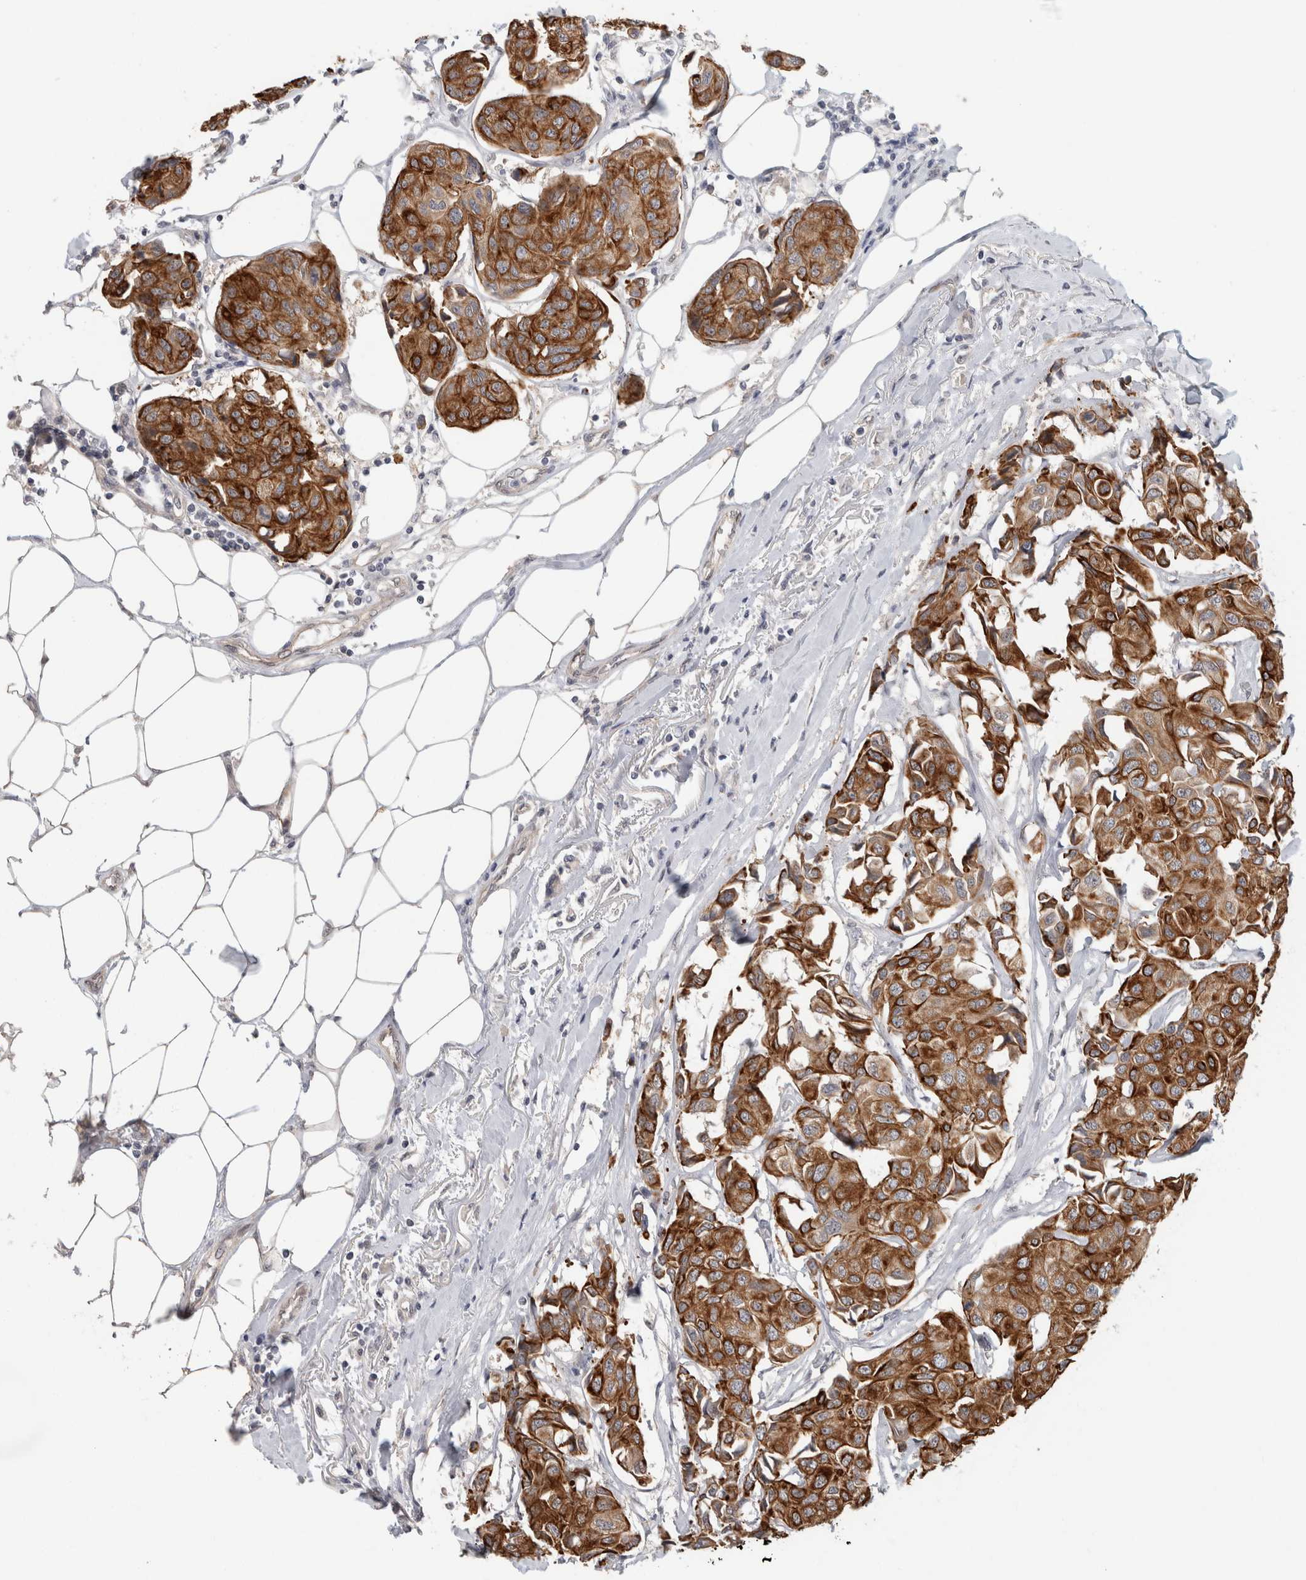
{"staining": {"intensity": "strong", "quantity": ">75%", "location": "cytoplasmic/membranous"}, "tissue": "breast cancer", "cell_type": "Tumor cells", "image_type": "cancer", "snomed": [{"axis": "morphology", "description": "Duct carcinoma"}, {"axis": "topography", "description": "Breast"}], "caption": "Human breast intraductal carcinoma stained with a protein marker shows strong staining in tumor cells.", "gene": "CRISPLD1", "patient": {"sex": "female", "age": 80}}